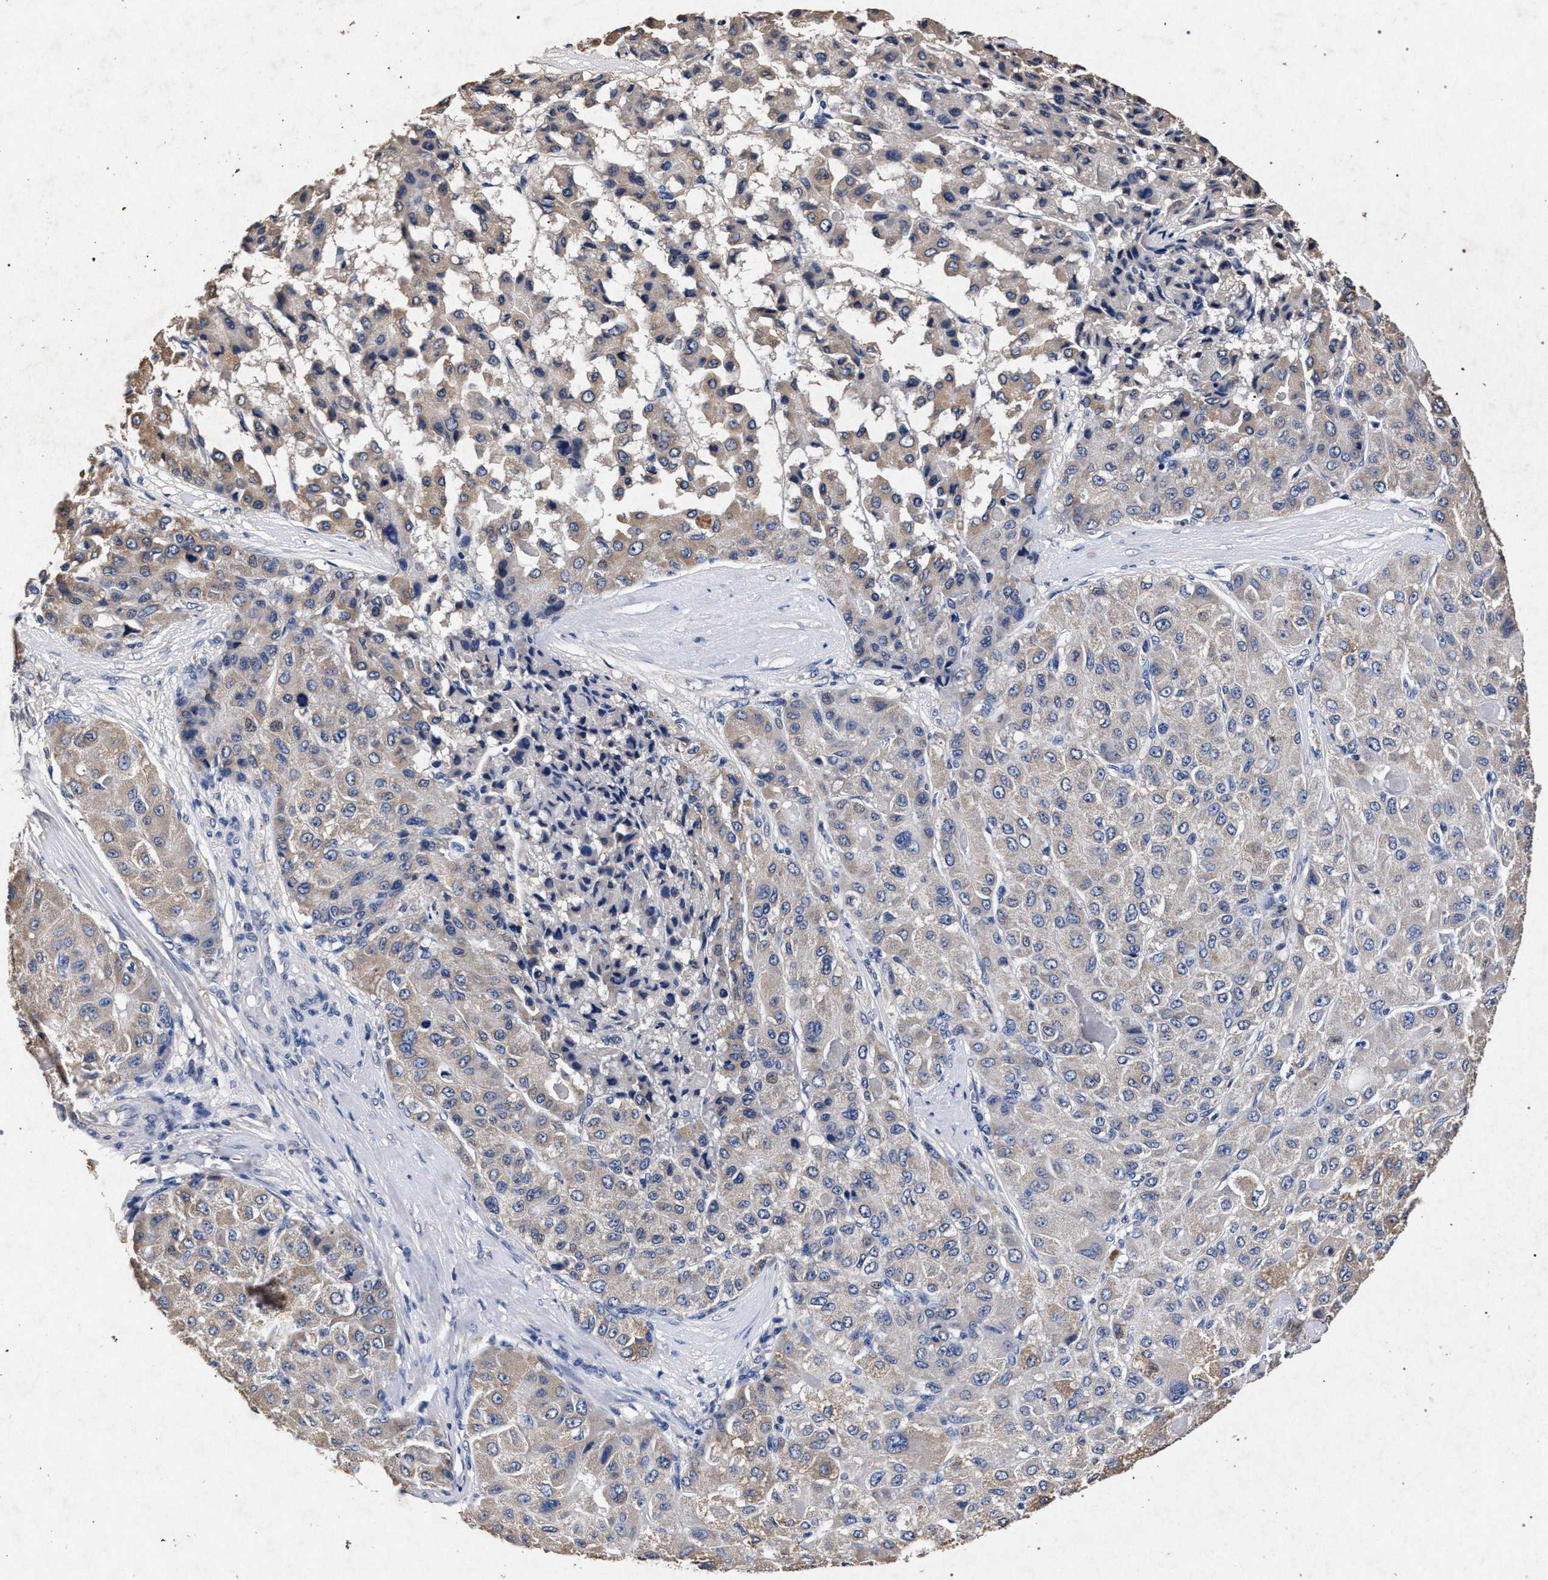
{"staining": {"intensity": "weak", "quantity": "<25%", "location": "cytoplasmic/membranous"}, "tissue": "liver cancer", "cell_type": "Tumor cells", "image_type": "cancer", "snomed": [{"axis": "morphology", "description": "Carcinoma, Hepatocellular, NOS"}, {"axis": "topography", "description": "Liver"}], "caption": "Immunohistochemistry histopathology image of neoplastic tissue: human hepatocellular carcinoma (liver) stained with DAB demonstrates no significant protein positivity in tumor cells. (DAB (3,3'-diaminobenzidine) immunohistochemistry with hematoxylin counter stain).", "gene": "ATP1A2", "patient": {"sex": "male", "age": 80}}